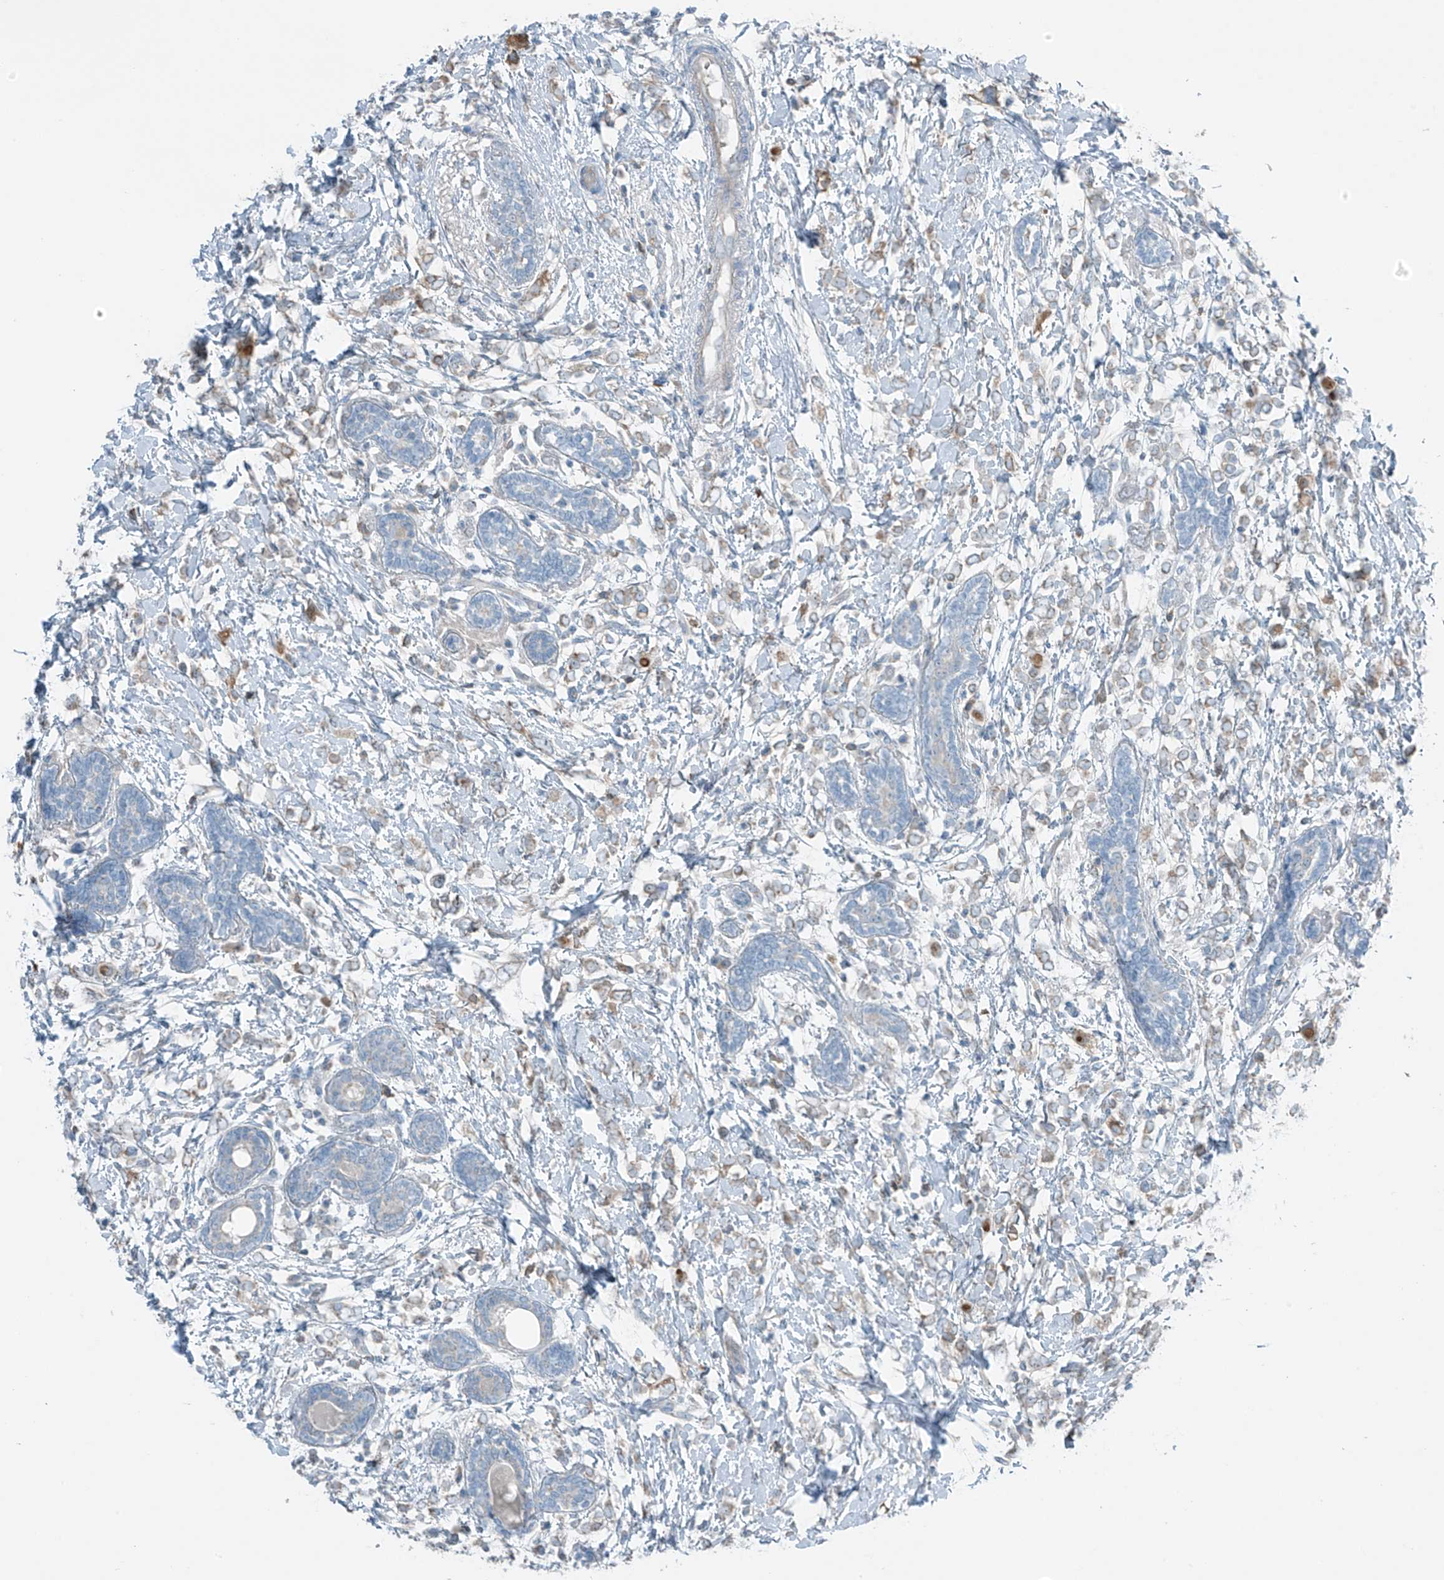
{"staining": {"intensity": "weak", "quantity": "<25%", "location": "cytoplasmic/membranous"}, "tissue": "breast cancer", "cell_type": "Tumor cells", "image_type": "cancer", "snomed": [{"axis": "morphology", "description": "Normal tissue, NOS"}, {"axis": "morphology", "description": "Lobular carcinoma"}, {"axis": "topography", "description": "Breast"}], "caption": "Image shows no protein expression in tumor cells of breast cancer tissue.", "gene": "FAM131C", "patient": {"sex": "female", "age": 47}}